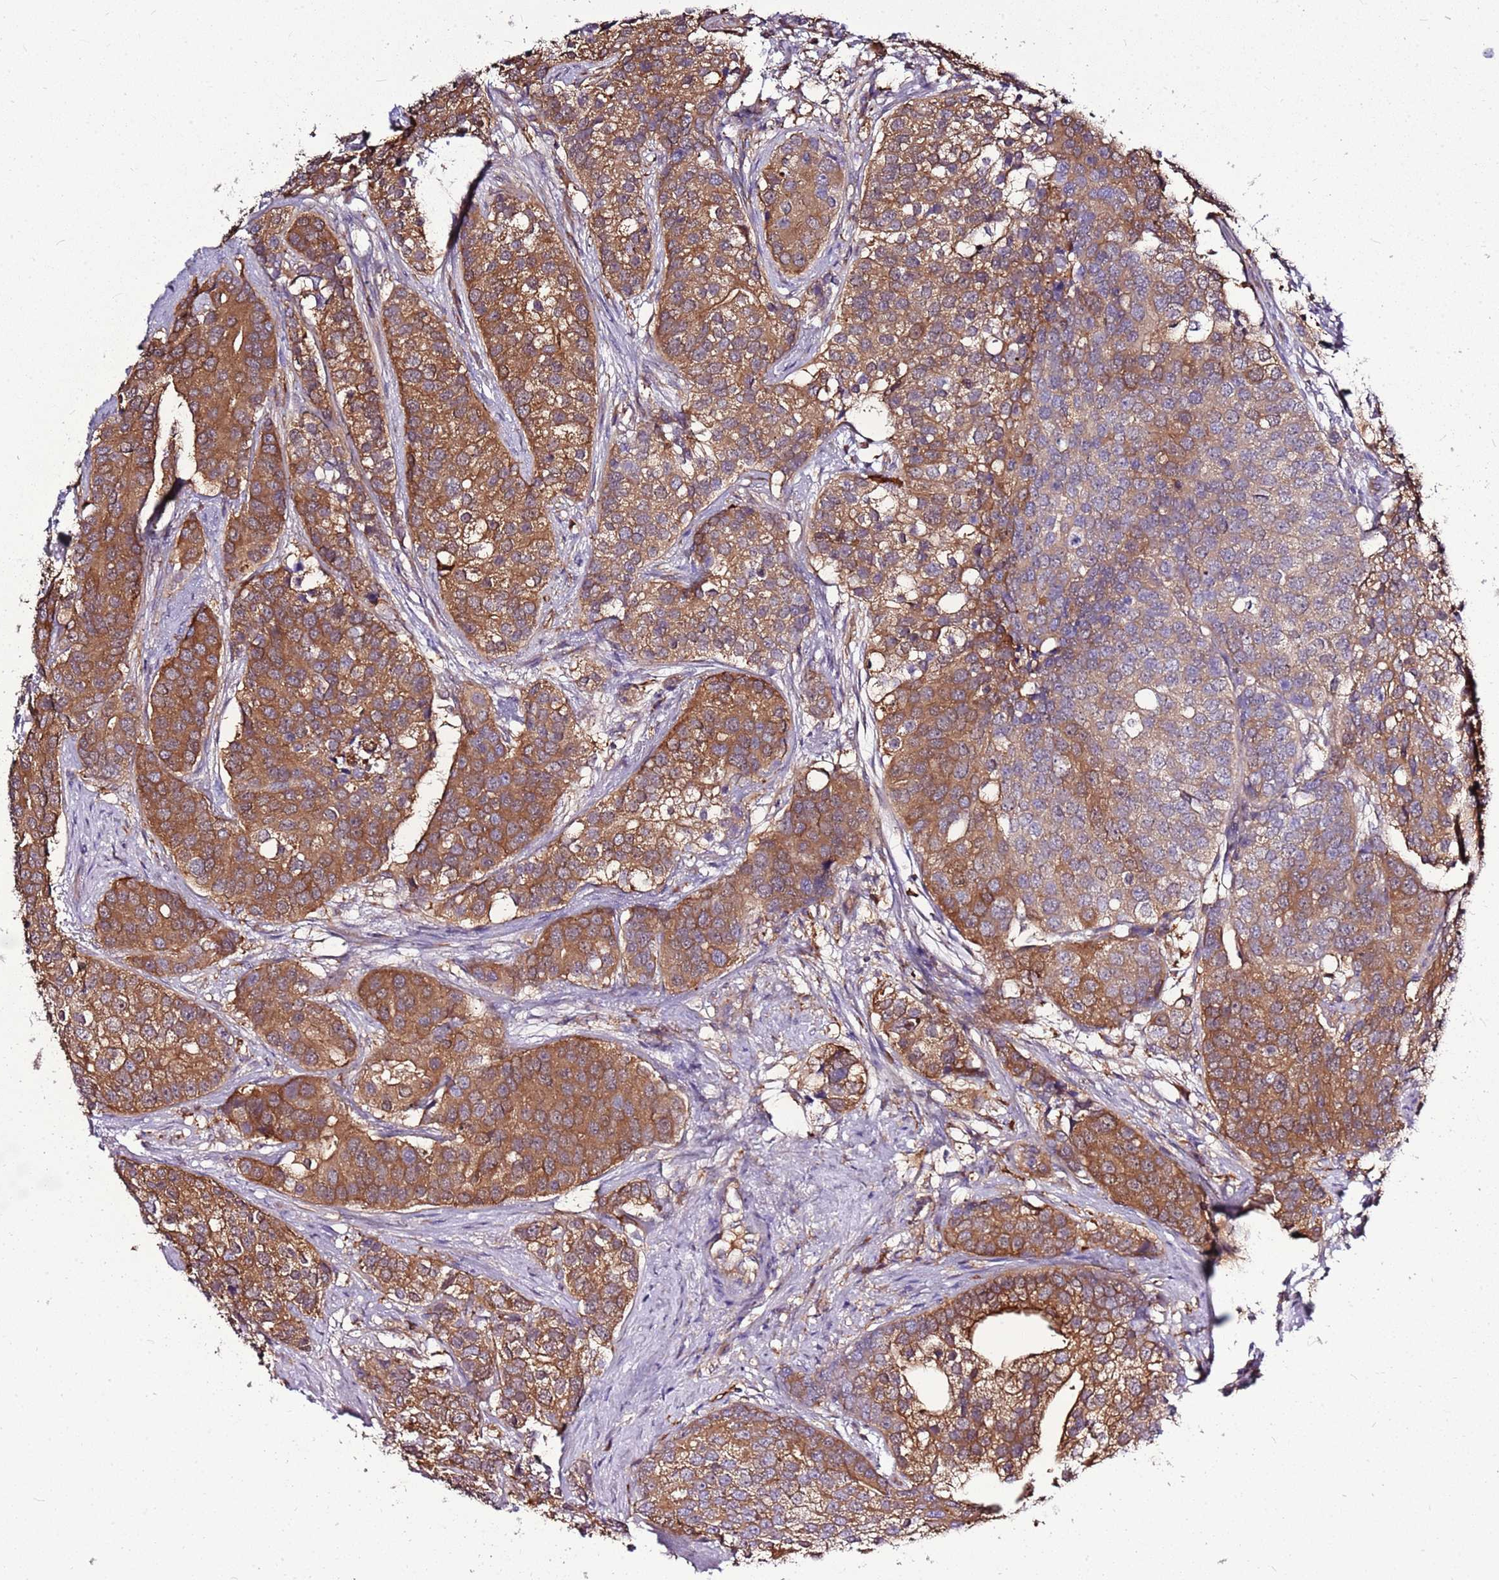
{"staining": {"intensity": "moderate", "quantity": ">75%", "location": "cytoplasmic/membranous"}, "tissue": "prostate cancer", "cell_type": "Tumor cells", "image_type": "cancer", "snomed": [{"axis": "morphology", "description": "Adenocarcinoma, High grade"}, {"axis": "topography", "description": "Prostate"}], "caption": "High-power microscopy captured an IHC micrograph of prostate cancer (adenocarcinoma (high-grade)), revealing moderate cytoplasmic/membranous positivity in about >75% of tumor cells. (brown staining indicates protein expression, while blue staining denotes nuclei).", "gene": "ATXN2L", "patient": {"sex": "male", "age": 62}}